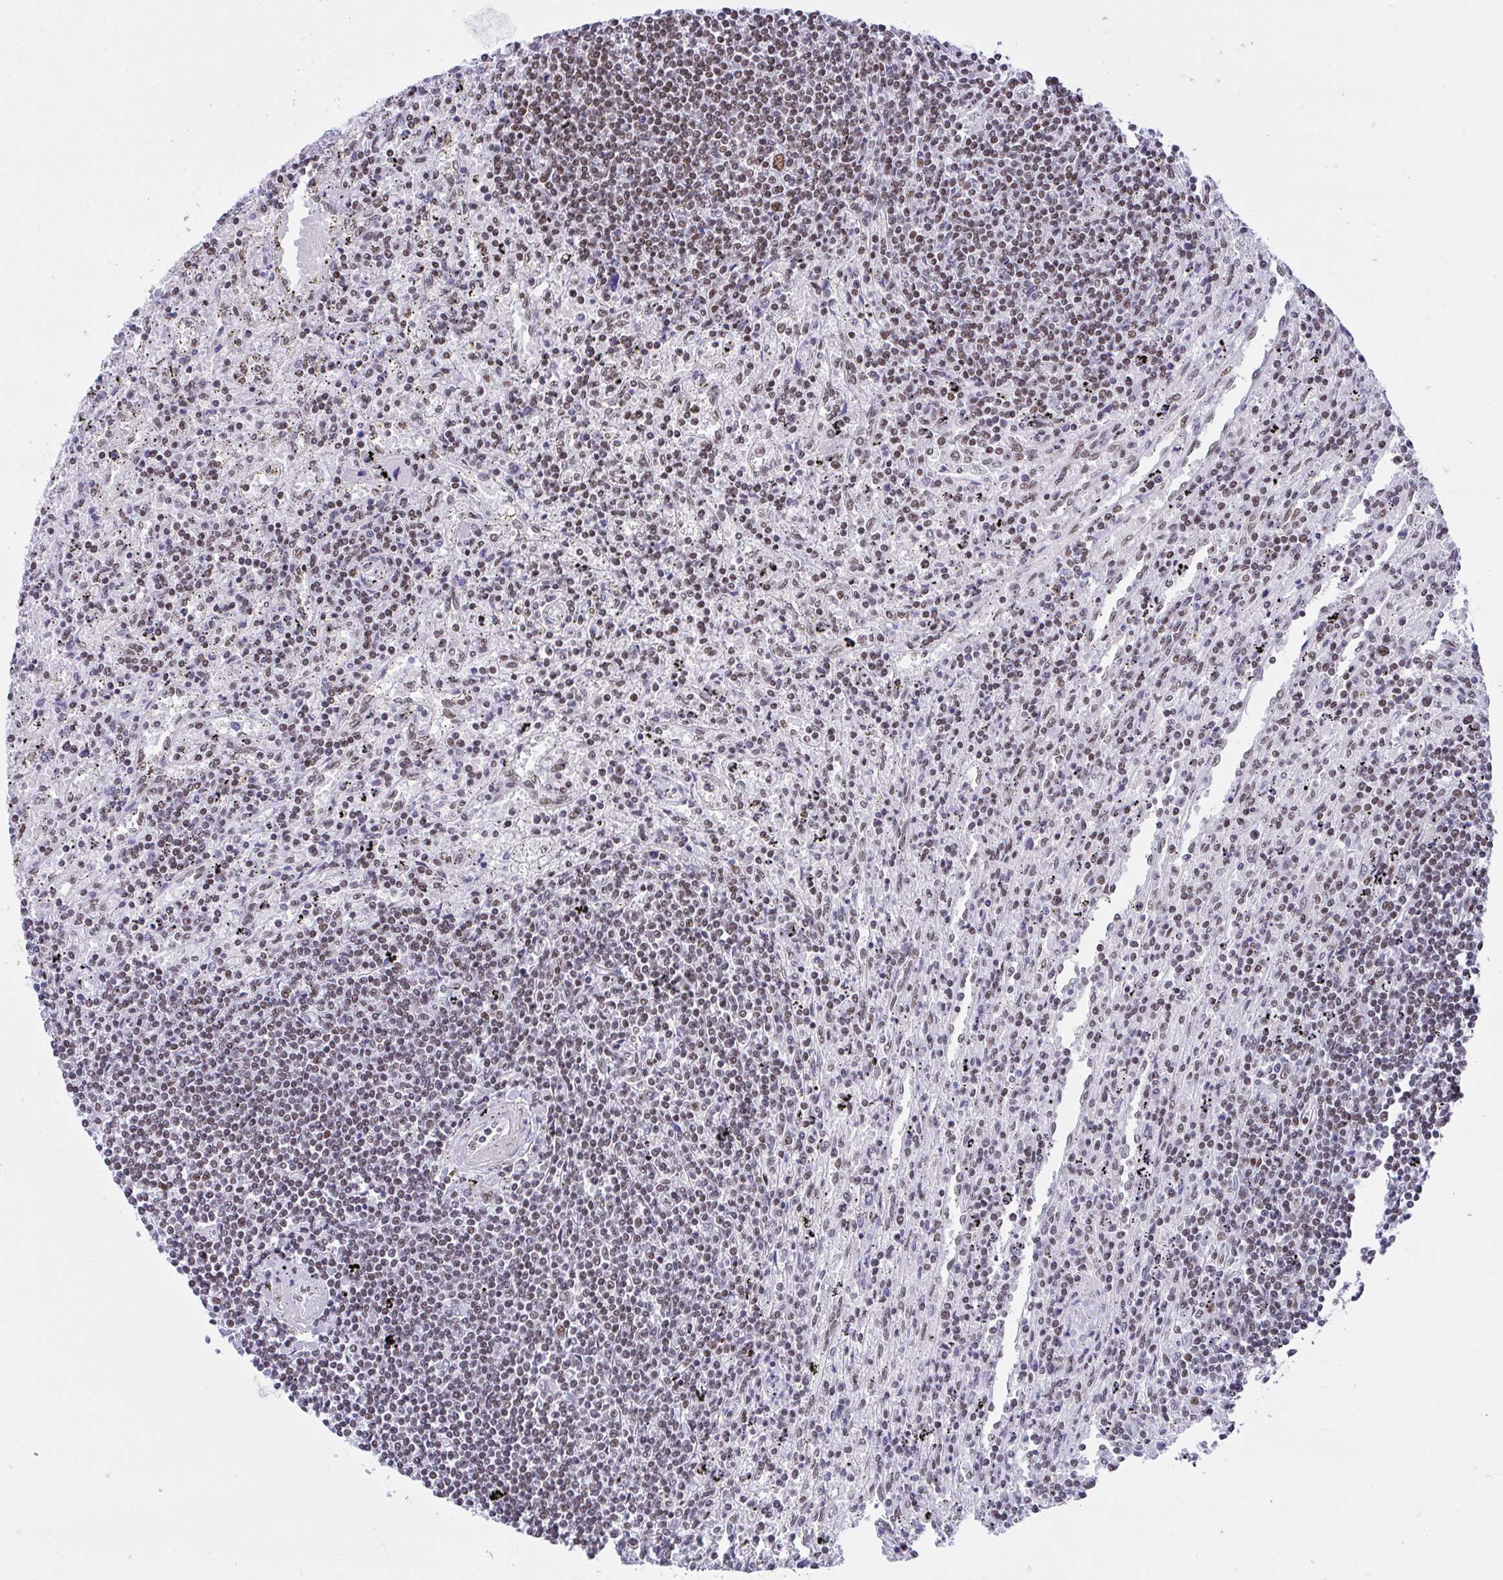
{"staining": {"intensity": "weak", "quantity": ">75%", "location": "nuclear"}, "tissue": "lymphoma", "cell_type": "Tumor cells", "image_type": "cancer", "snomed": [{"axis": "morphology", "description": "Malignant lymphoma, non-Hodgkin's type, Low grade"}, {"axis": "topography", "description": "Spleen"}], "caption": "Immunohistochemistry (IHC) (DAB) staining of lymphoma exhibits weak nuclear protein staining in about >75% of tumor cells. (DAB IHC with brightfield microscopy, high magnification).", "gene": "DDX52", "patient": {"sex": "male", "age": 76}}